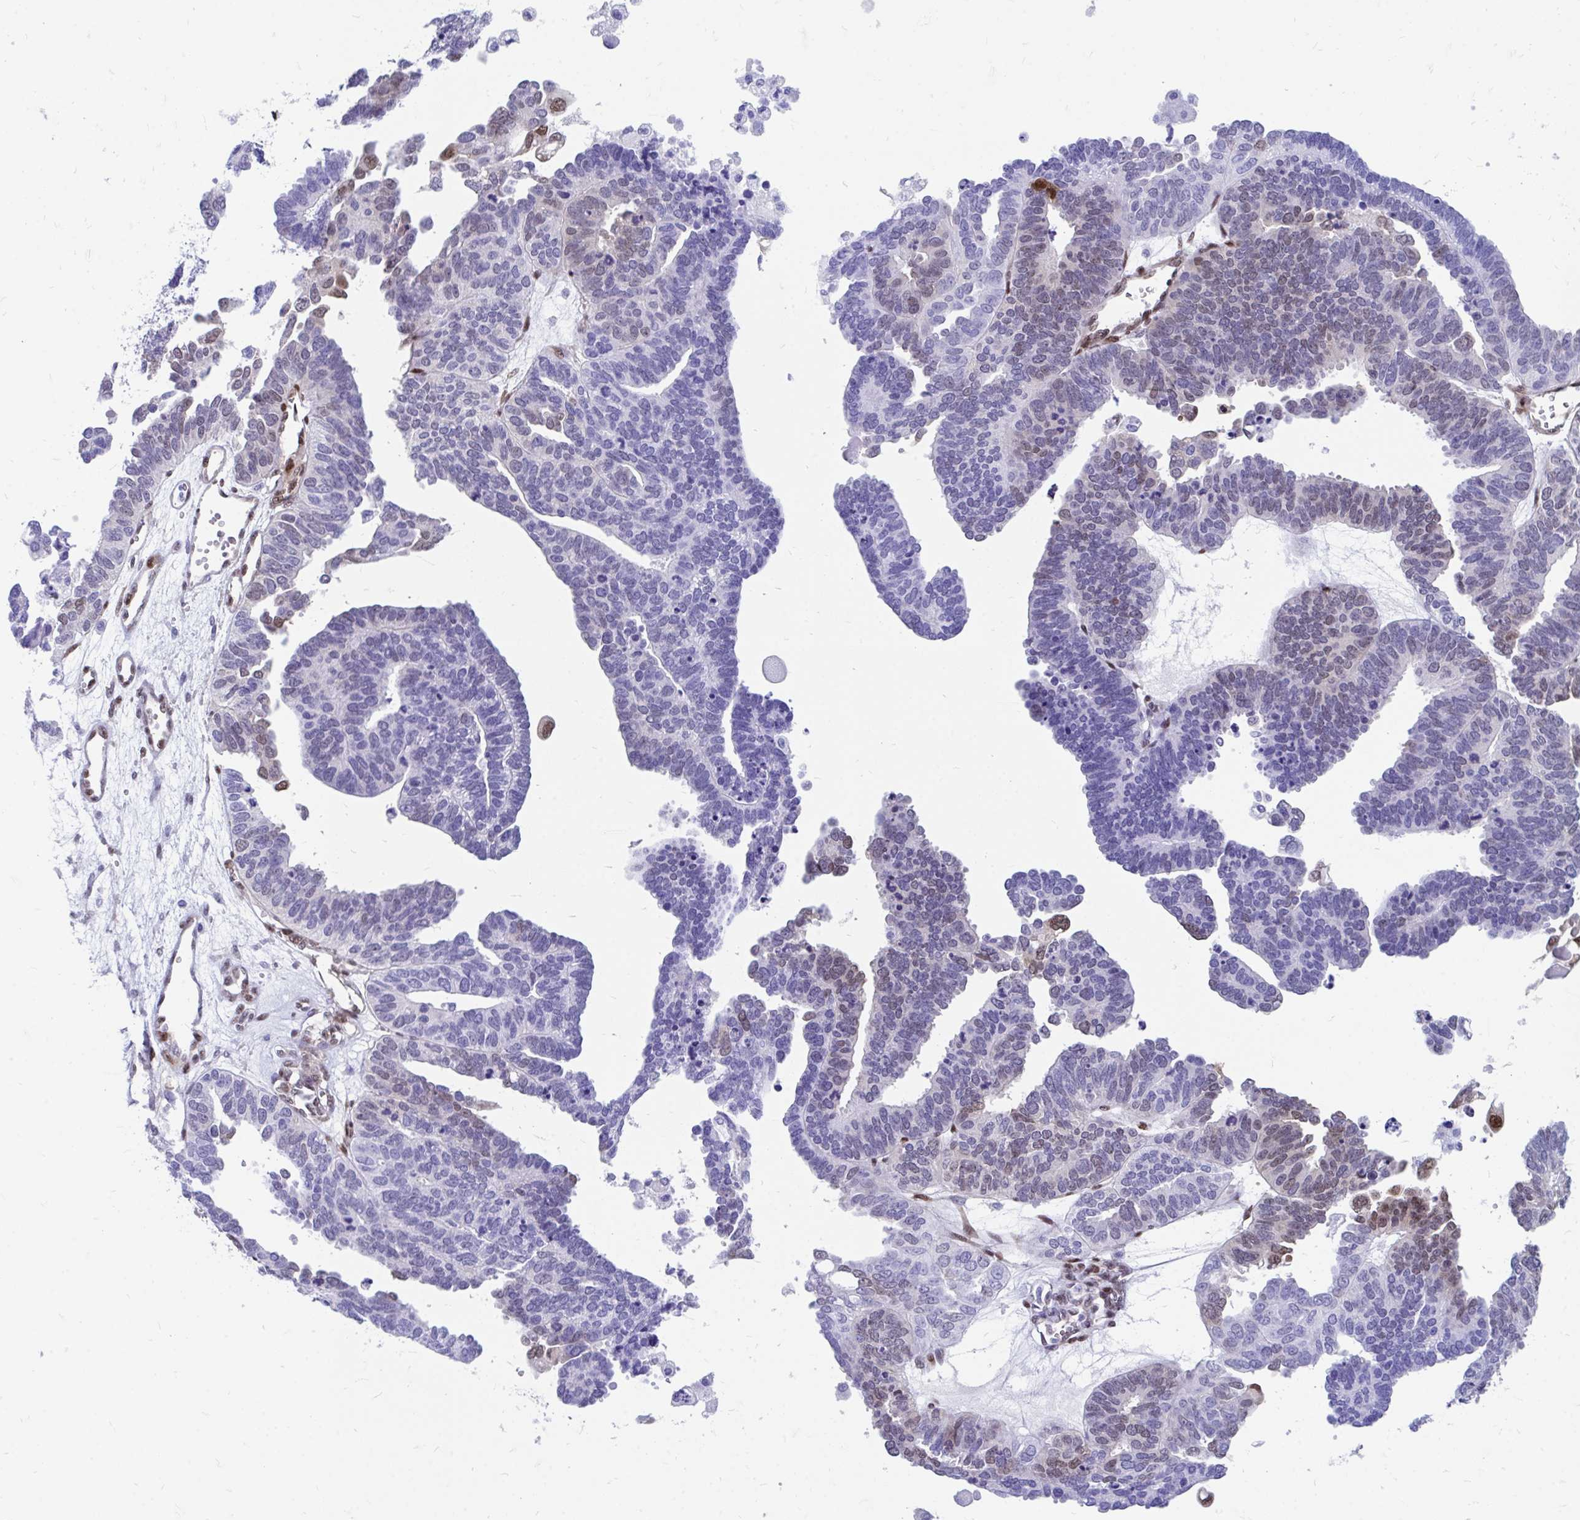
{"staining": {"intensity": "weak", "quantity": "<25%", "location": "nuclear"}, "tissue": "ovarian cancer", "cell_type": "Tumor cells", "image_type": "cancer", "snomed": [{"axis": "morphology", "description": "Cystadenocarcinoma, serous, NOS"}, {"axis": "topography", "description": "Ovary"}], "caption": "Tumor cells show no significant protein positivity in ovarian serous cystadenocarcinoma.", "gene": "RBPMS", "patient": {"sex": "female", "age": 51}}